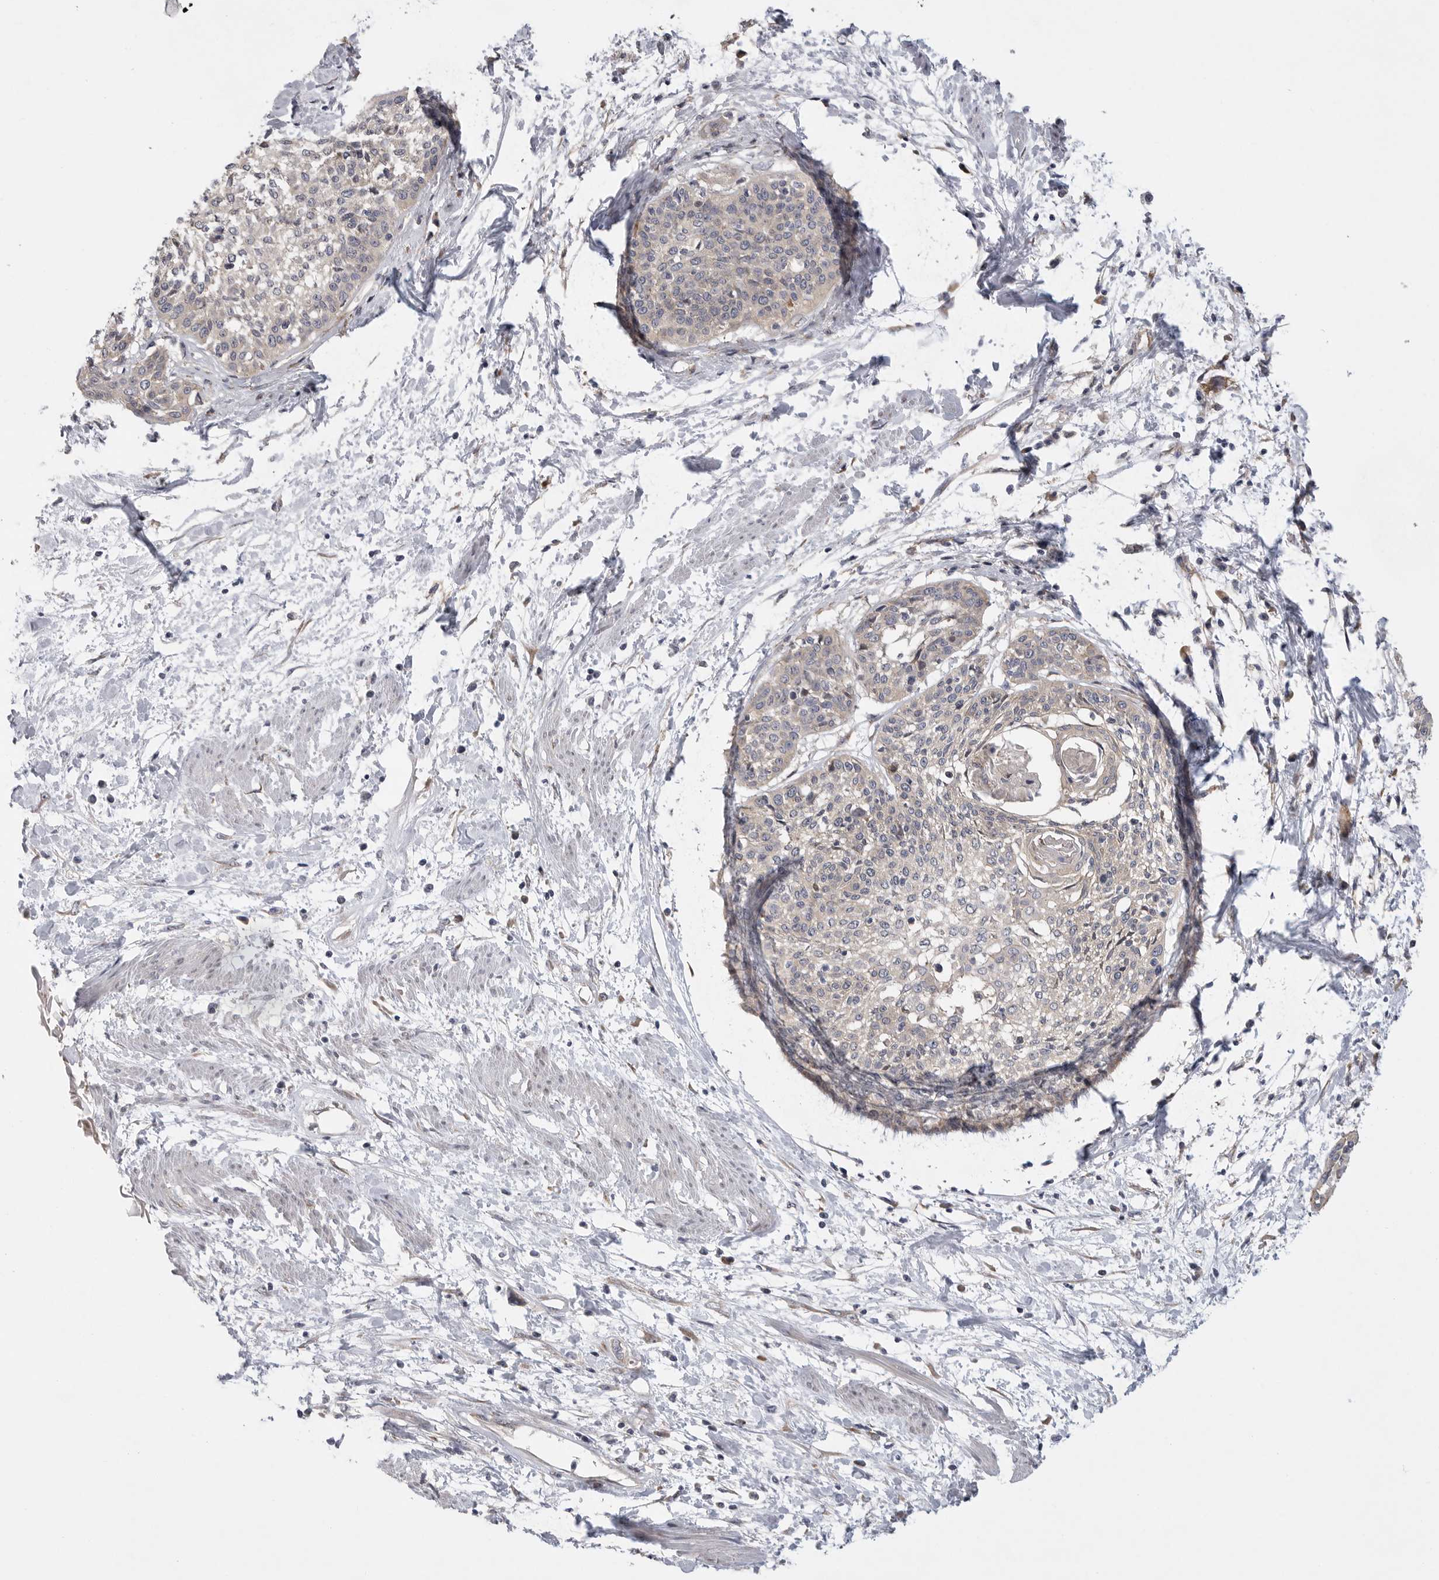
{"staining": {"intensity": "weak", "quantity": "25%-75%", "location": "cytoplasmic/membranous"}, "tissue": "cervical cancer", "cell_type": "Tumor cells", "image_type": "cancer", "snomed": [{"axis": "morphology", "description": "Squamous cell carcinoma, NOS"}, {"axis": "topography", "description": "Cervix"}], "caption": "Protein staining of squamous cell carcinoma (cervical) tissue reveals weak cytoplasmic/membranous positivity in about 25%-75% of tumor cells.", "gene": "FBXO43", "patient": {"sex": "female", "age": 57}}